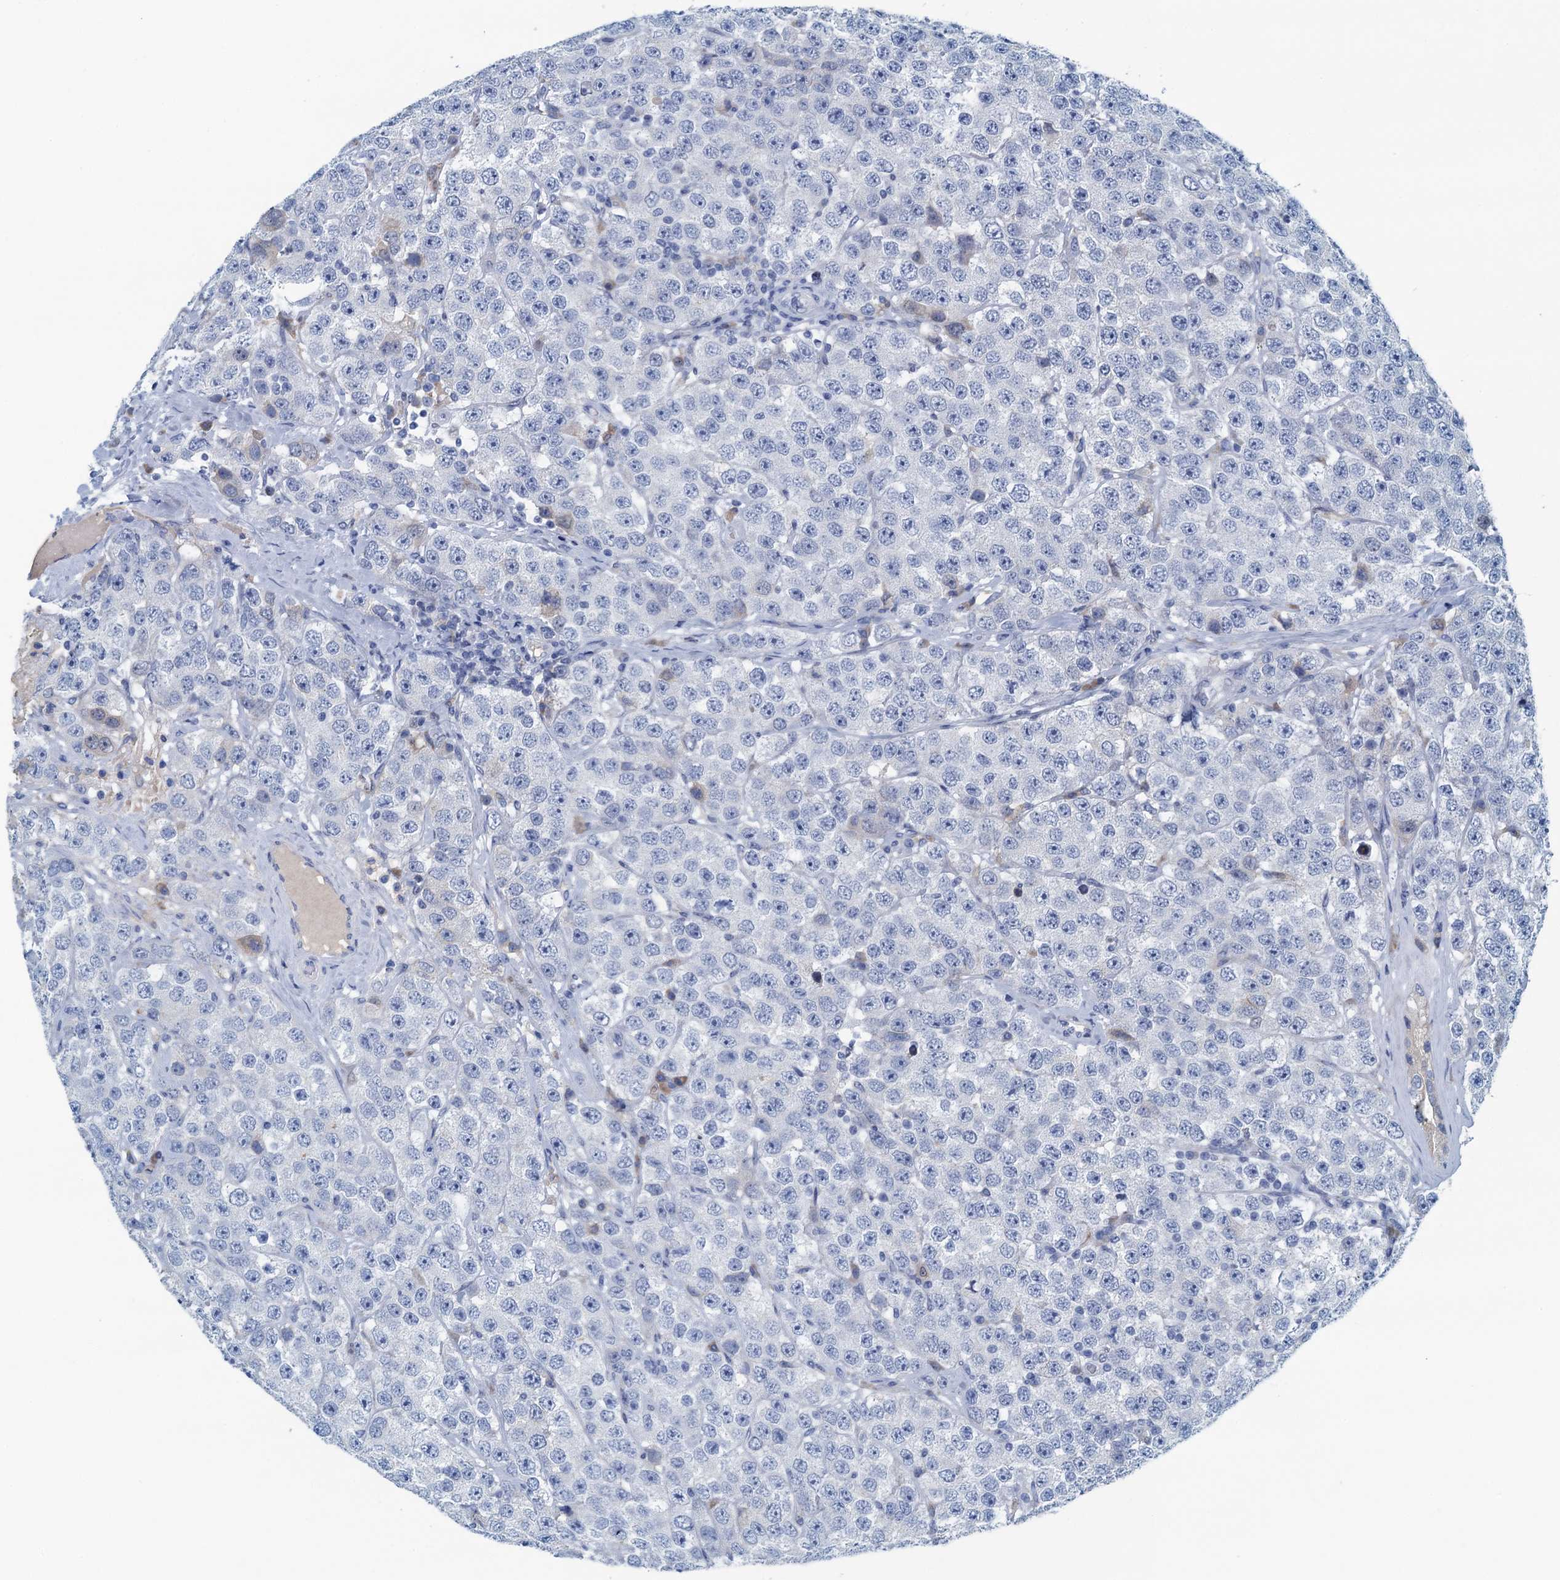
{"staining": {"intensity": "negative", "quantity": "none", "location": "none"}, "tissue": "testis cancer", "cell_type": "Tumor cells", "image_type": "cancer", "snomed": [{"axis": "morphology", "description": "Seminoma, NOS"}, {"axis": "topography", "description": "Testis"}], "caption": "Human testis seminoma stained for a protein using immunohistochemistry displays no positivity in tumor cells.", "gene": "C10orf88", "patient": {"sex": "male", "age": 28}}